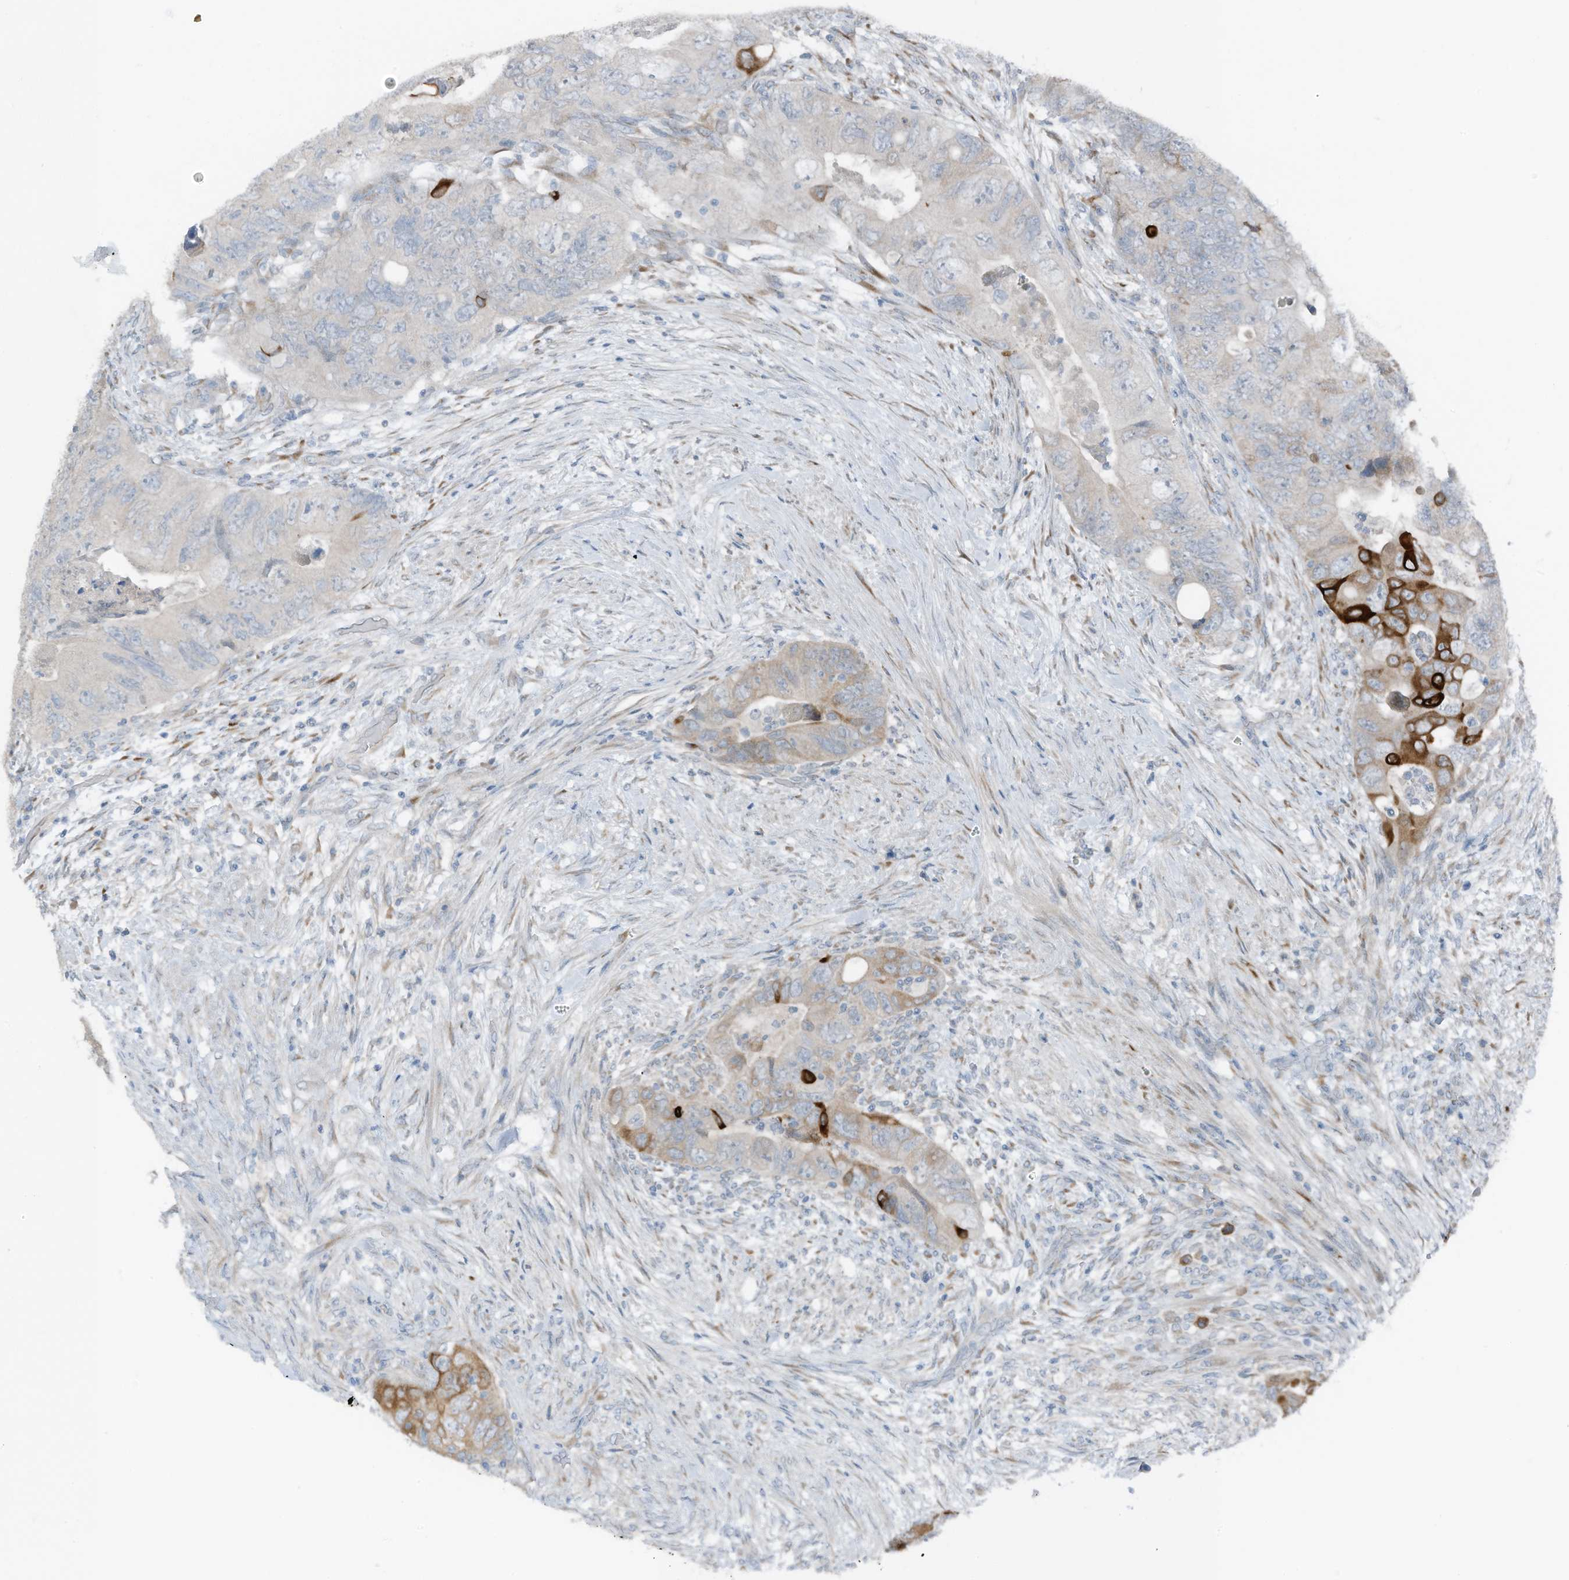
{"staining": {"intensity": "strong", "quantity": "<25%", "location": "cytoplasmic/membranous"}, "tissue": "colorectal cancer", "cell_type": "Tumor cells", "image_type": "cancer", "snomed": [{"axis": "morphology", "description": "Adenocarcinoma, NOS"}, {"axis": "topography", "description": "Rectum"}], "caption": "High-power microscopy captured an immunohistochemistry (IHC) histopathology image of colorectal adenocarcinoma, revealing strong cytoplasmic/membranous expression in about <25% of tumor cells.", "gene": "ARHGEF33", "patient": {"sex": "male", "age": 63}}